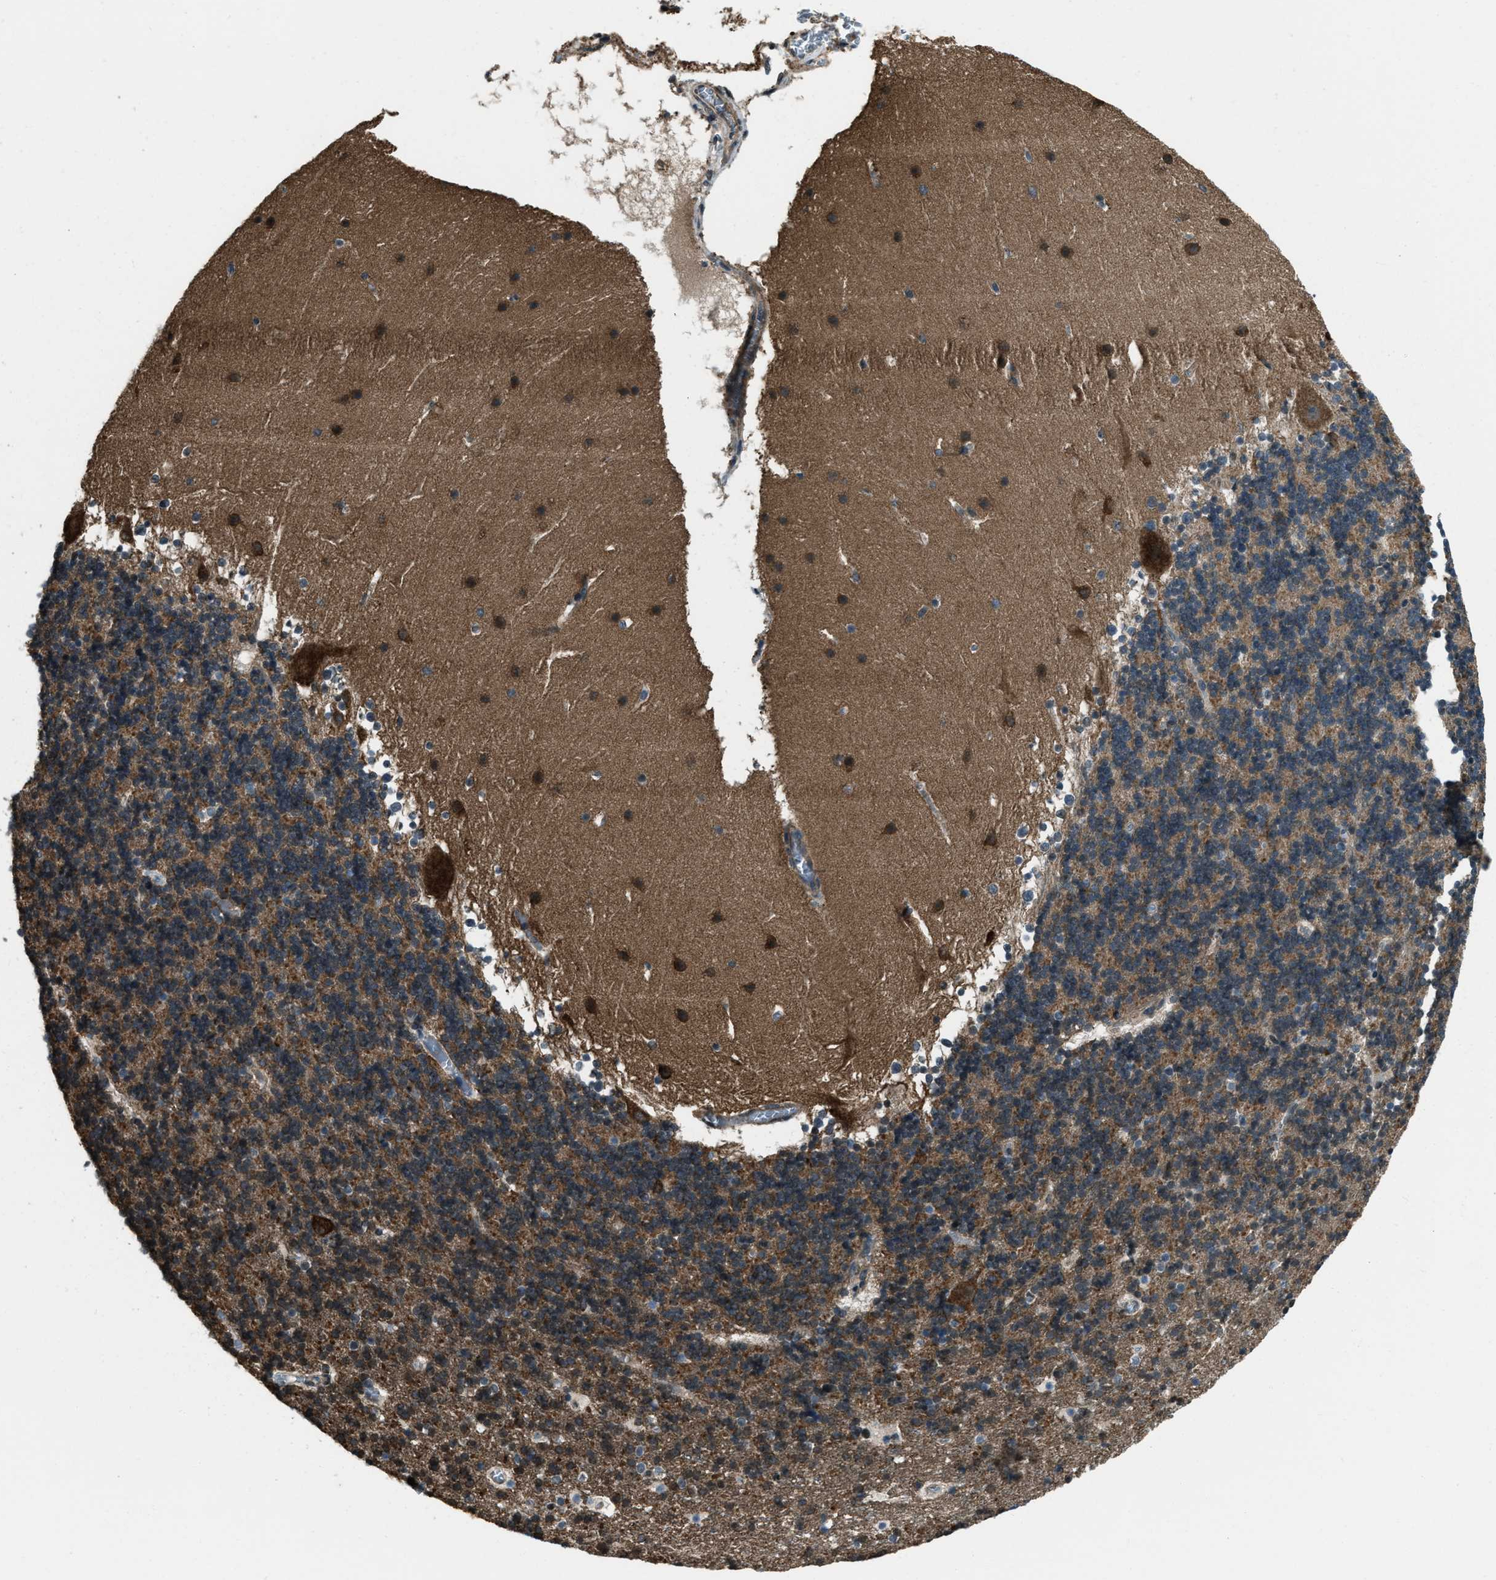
{"staining": {"intensity": "moderate", "quantity": ">75%", "location": "cytoplasmic/membranous"}, "tissue": "cerebellum", "cell_type": "Cells in granular layer", "image_type": "normal", "snomed": [{"axis": "morphology", "description": "Normal tissue, NOS"}, {"axis": "topography", "description": "Cerebellum"}], "caption": "Immunohistochemical staining of benign human cerebellum shows medium levels of moderate cytoplasmic/membranous positivity in approximately >75% of cells in granular layer.", "gene": "SVIL", "patient": {"sex": "male", "age": 45}}